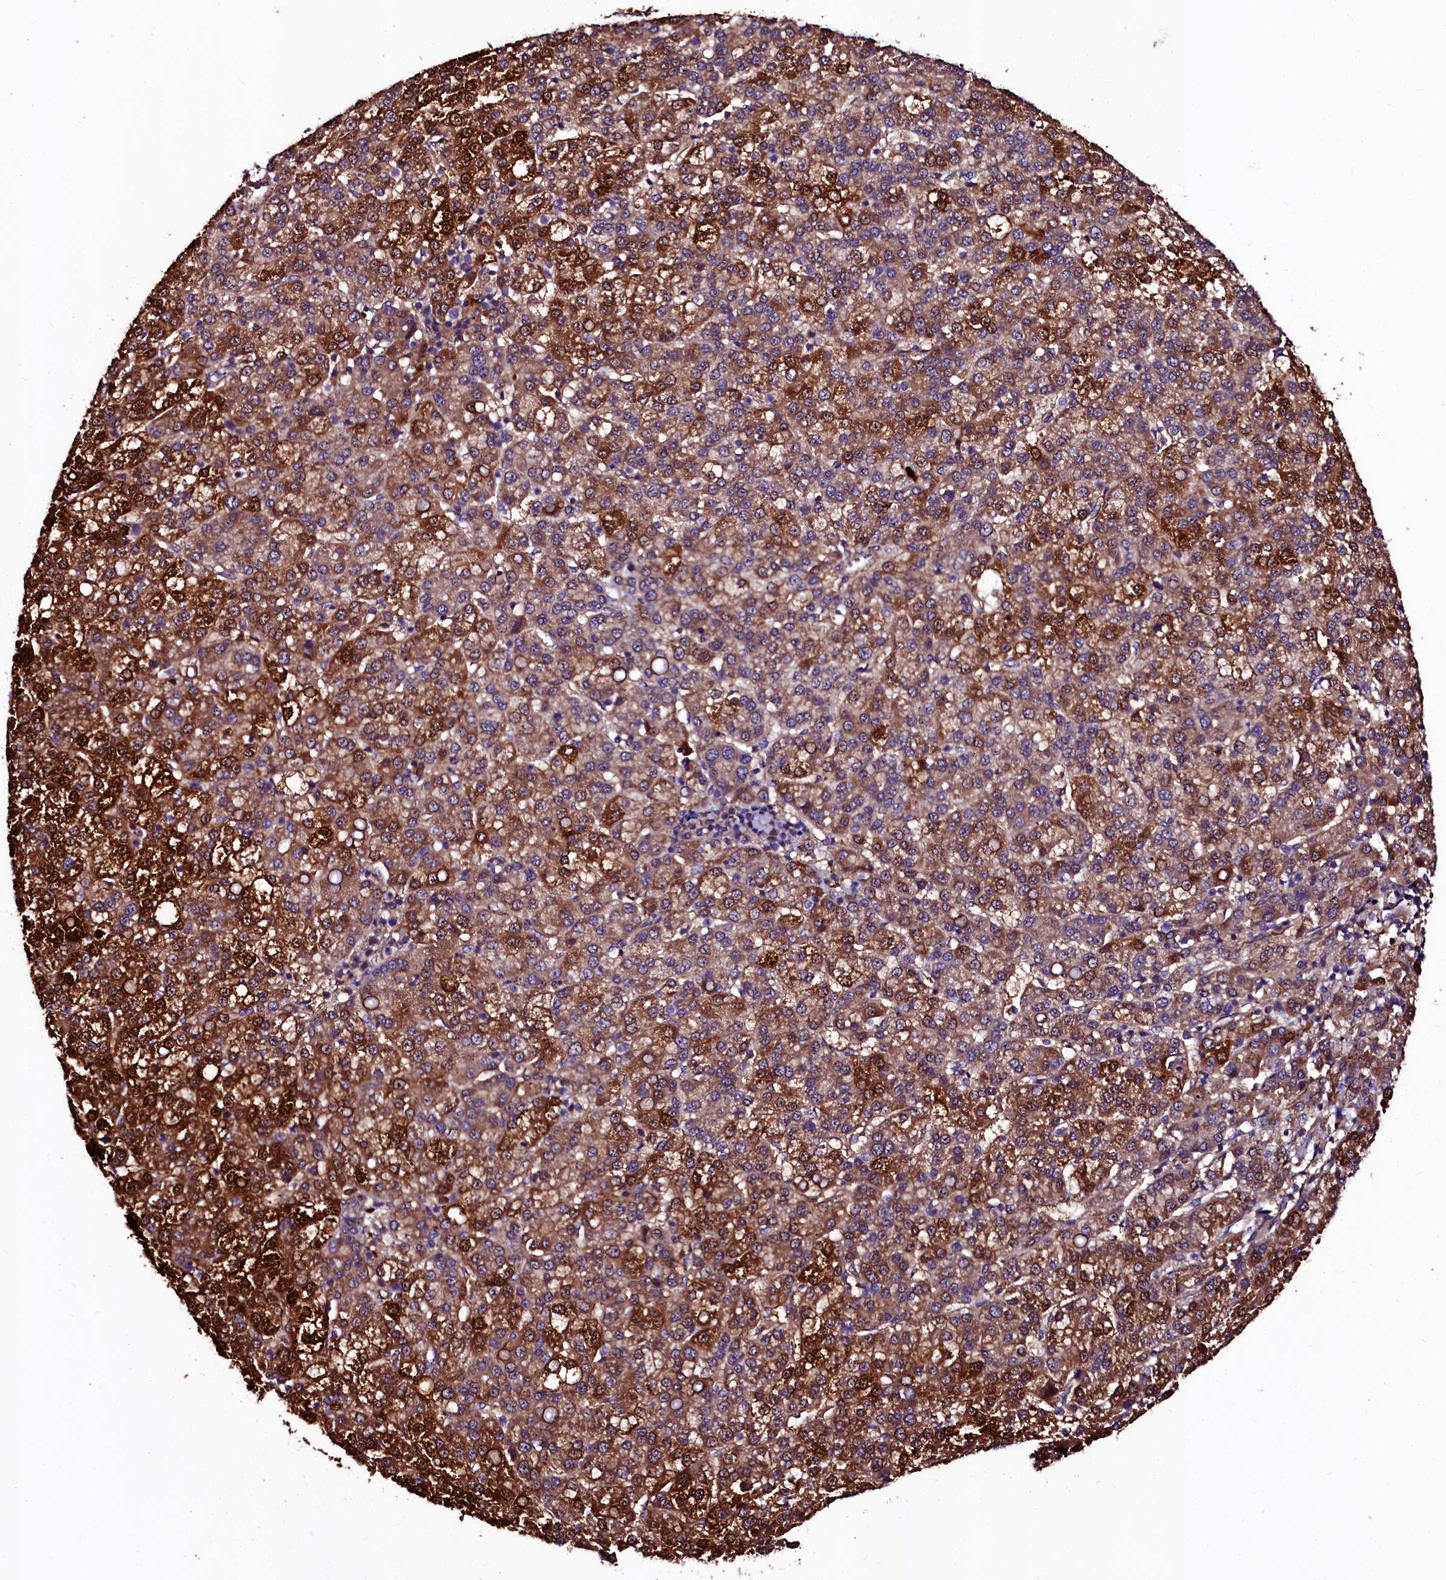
{"staining": {"intensity": "moderate", "quantity": ">75%", "location": "cytoplasmic/membranous,nuclear"}, "tissue": "liver cancer", "cell_type": "Tumor cells", "image_type": "cancer", "snomed": [{"axis": "morphology", "description": "Carcinoma, Hepatocellular, NOS"}, {"axis": "topography", "description": "Liver"}], "caption": "Tumor cells display moderate cytoplasmic/membranous and nuclear staining in approximately >75% of cells in liver hepatocellular carcinoma.", "gene": "N4BP1", "patient": {"sex": "female", "age": 58}}